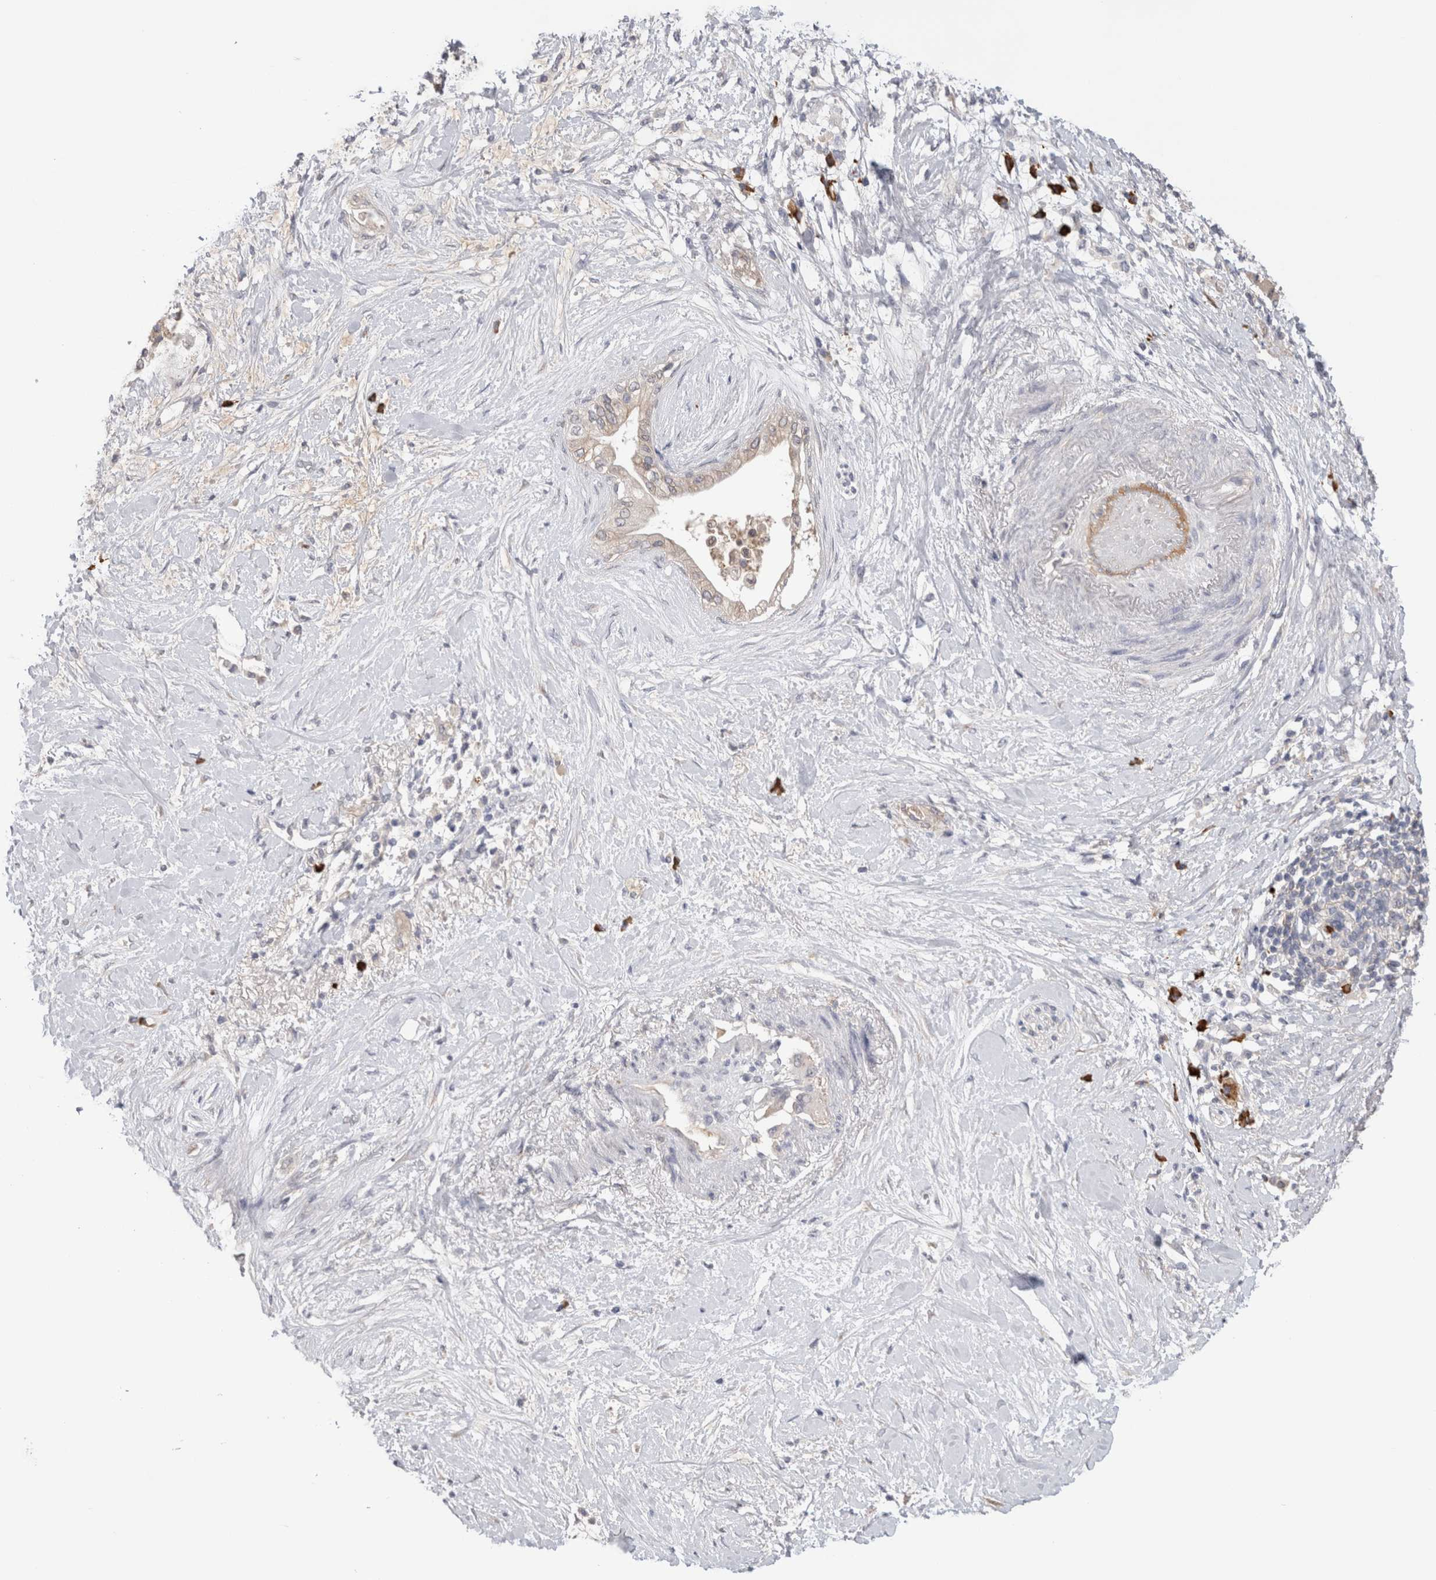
{"staining": {"intensity": "weak", "quantity": "25%-75%", "location": "cytoplasmic/membranous"}, "tissue": "pancreatic cancer", "cell_type": "Tumor cells", "image_type": "cancer", "snomed": [{"axis": "morphology", "description": "Normal tissue, NOS"}, {"axis": "morphology", "description": "Adenocarcinoma, NOS"}, {"axis": "topography", "description": "Pancreas"}, {"axis": "topography", "description": "Duodenum"}], "caption": "Immunohistochemistry (IHC) (DAB) staining of human pancreatic adenocarcinoma displays weak cytoplasmic/membranous protein positivity in about 25%-75% of tumor cells. (DAB IHC, brown staining for protein, blue staining for nuclei).", "gene": "PPP3CC", "patient": {"sex": "female", "age": 60}}